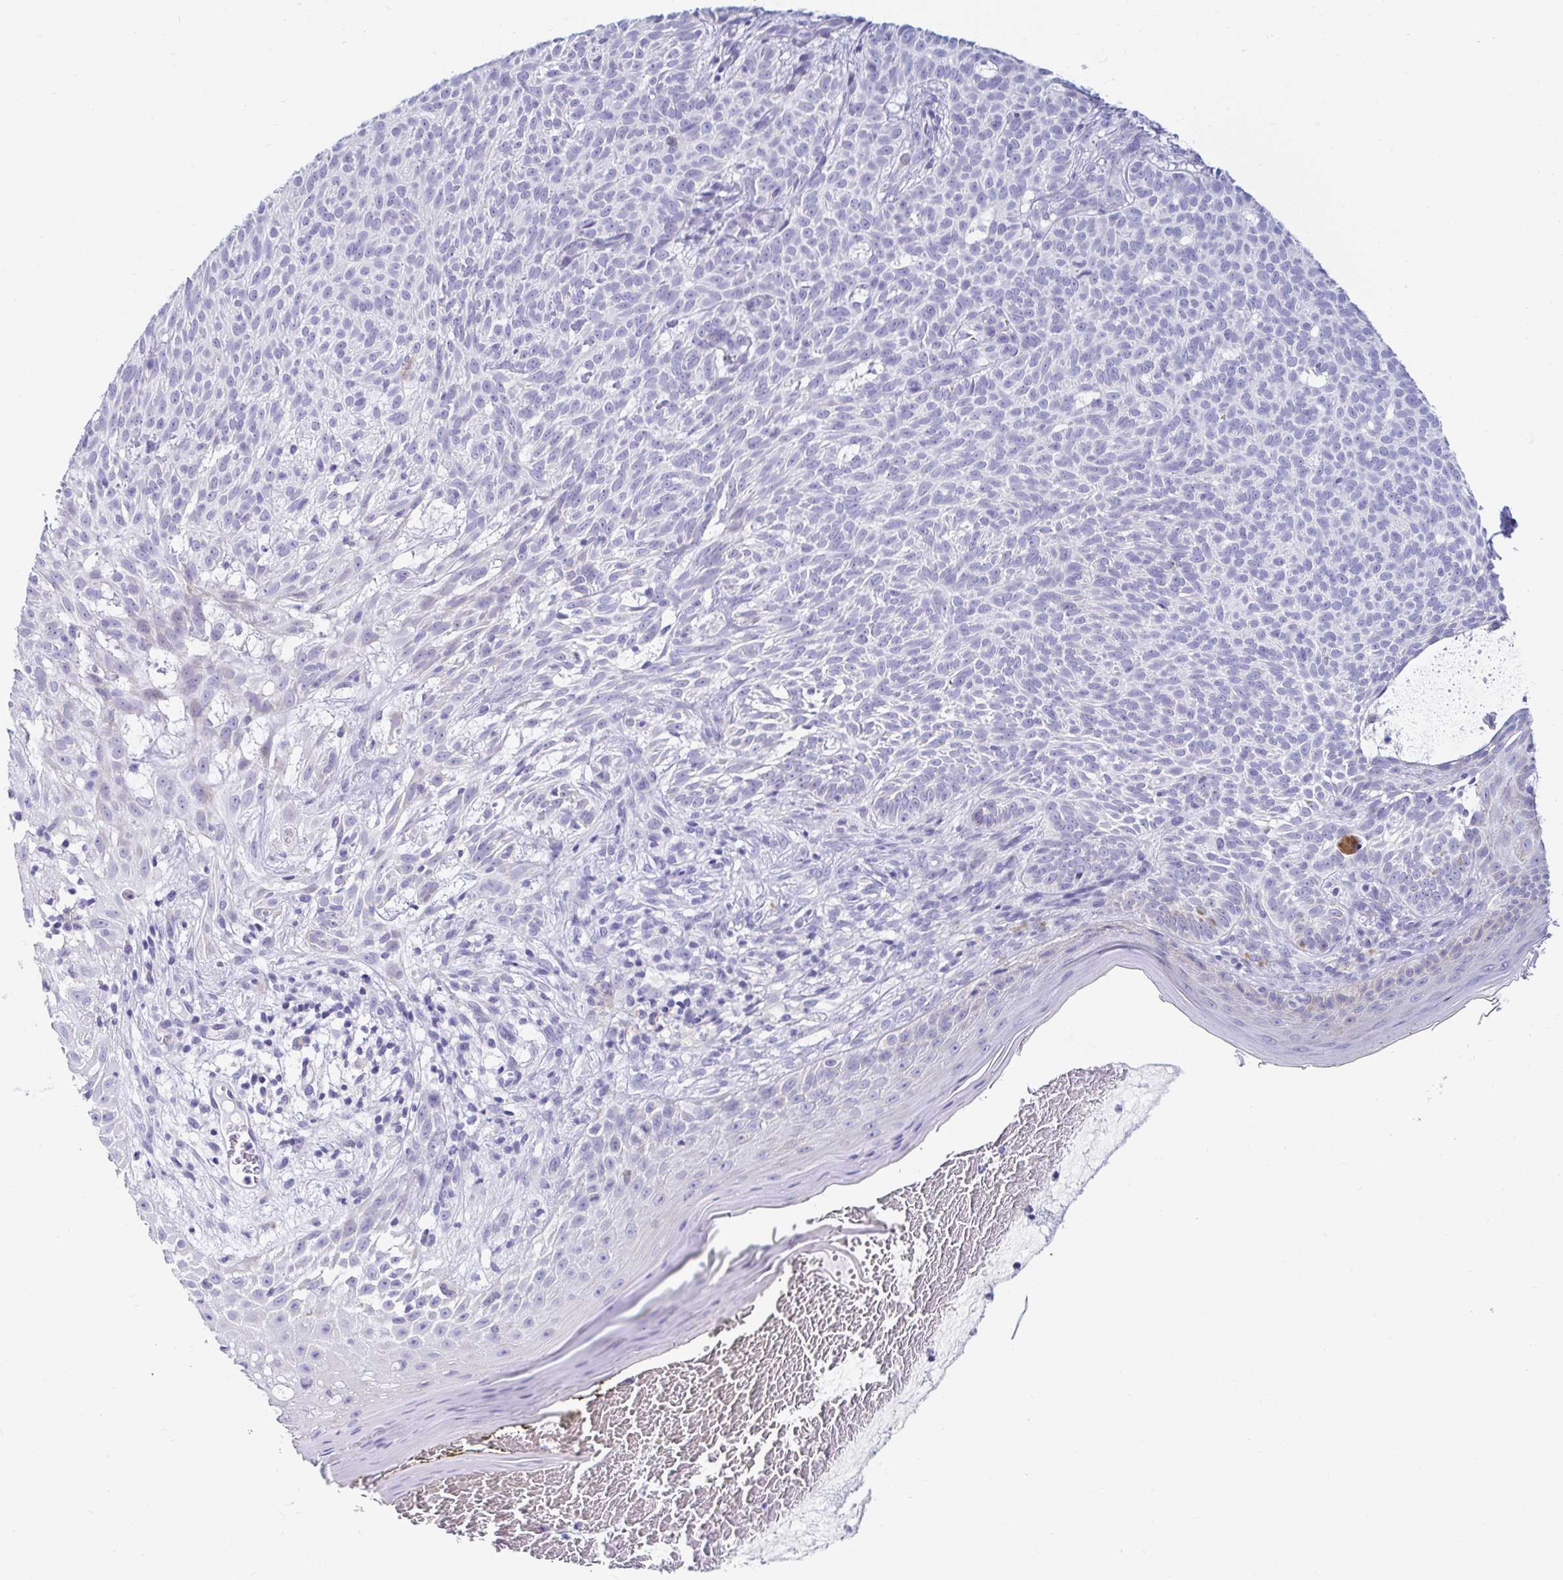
{"staining": {"intensity": "negative", "quantity": "none", "location": "none"}, "tissue": "skin cancer", "cell_type": "Tumor cells", "image_type": "cancer", "snomed": [{"axis": "morphology", "description": "Basal cell carcinoma"}, {"axis": "topography", "description": "Skin"}], "caption": "The immunohistochemistry (IHC) micrograph has no significant positivity in tumor cells of basal cell carcinoma (skin) tissue.", "gene": "C4orf17", "patient": {"sex": "male", "age": 78}}